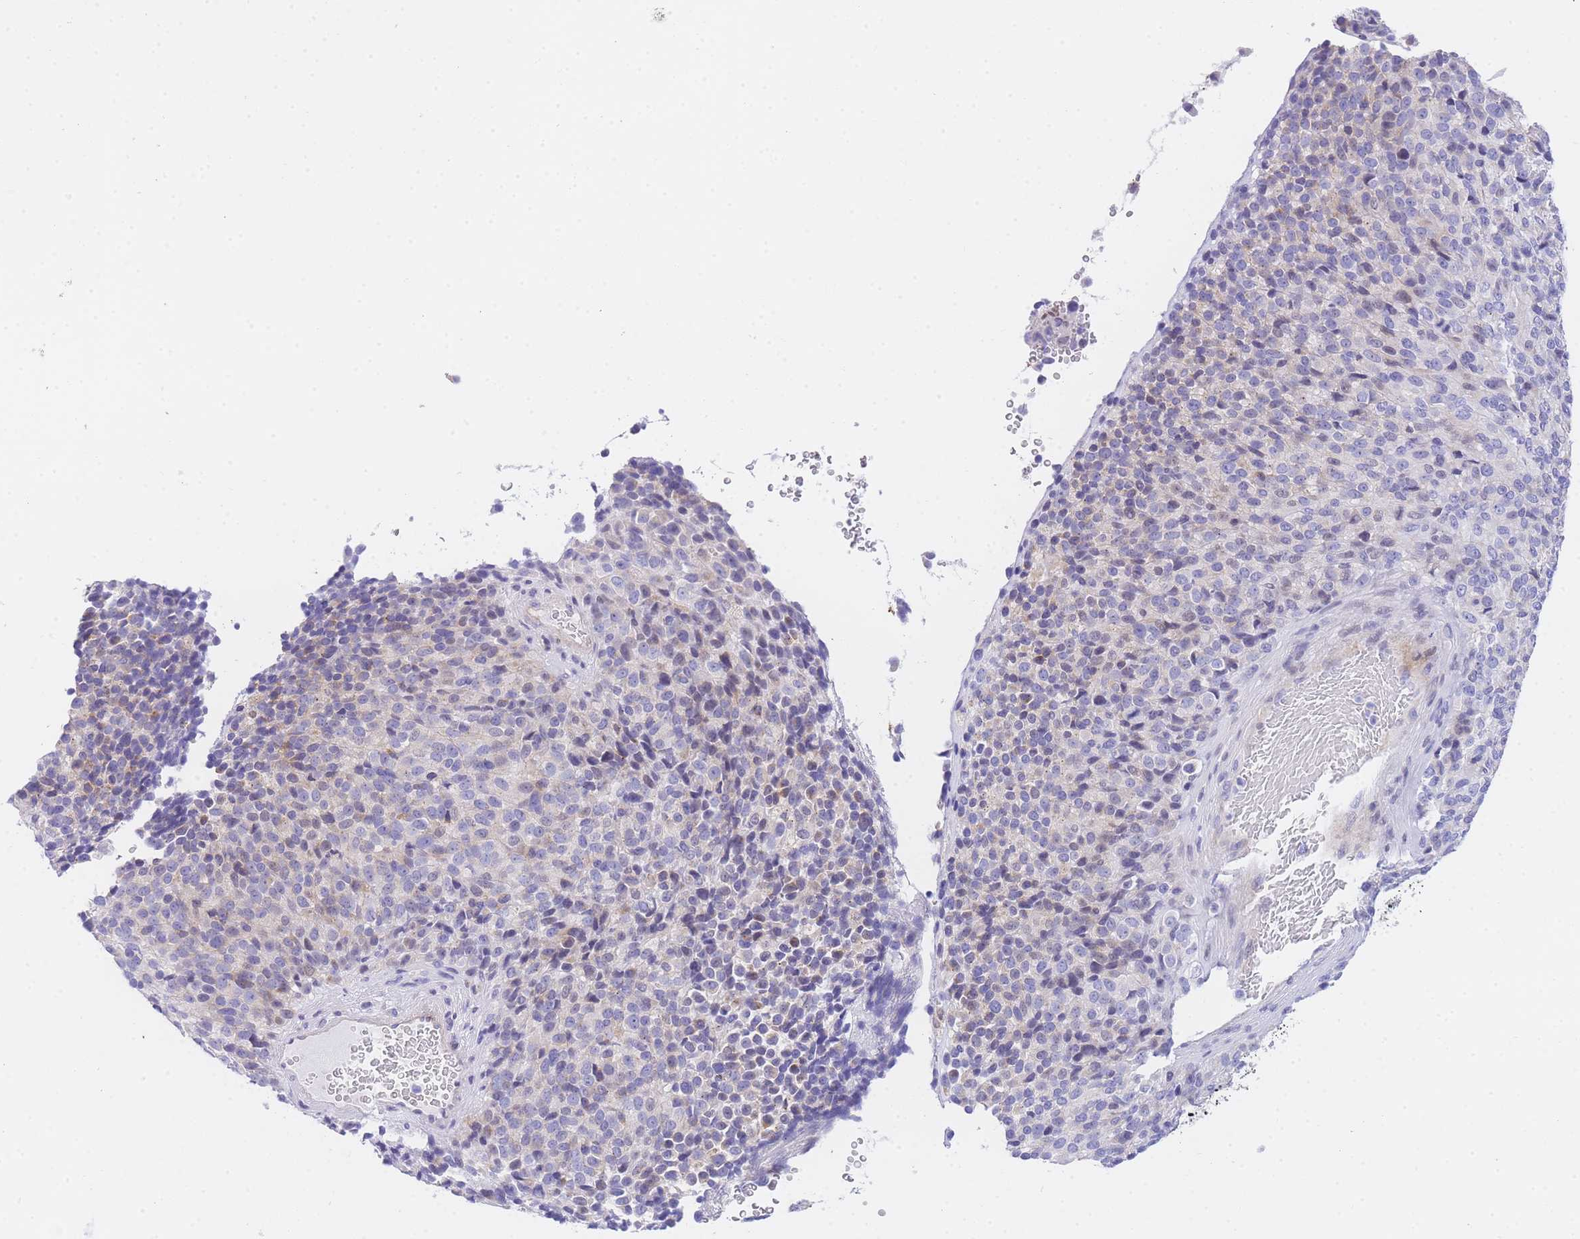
{"staining": {"intensity": "weak", "quantity": "<25%", "location": "cytoplasmic/membranous"}, "tissue": "melanoma", "cell_type": "Tumor cells", "image_type": "cancer", "snomed": [{"axis": "morphology", "description": "Malignant melanoma, Metastatic site"}, {"axis": "topography", "description": "Brain"}], "caption": "Micrograph shows no significant protein positivity in tumor cells of malignant melanoma (metastatic site).", "gene": "TIFAB", "patient": {"sex": "female", "age": 56}}